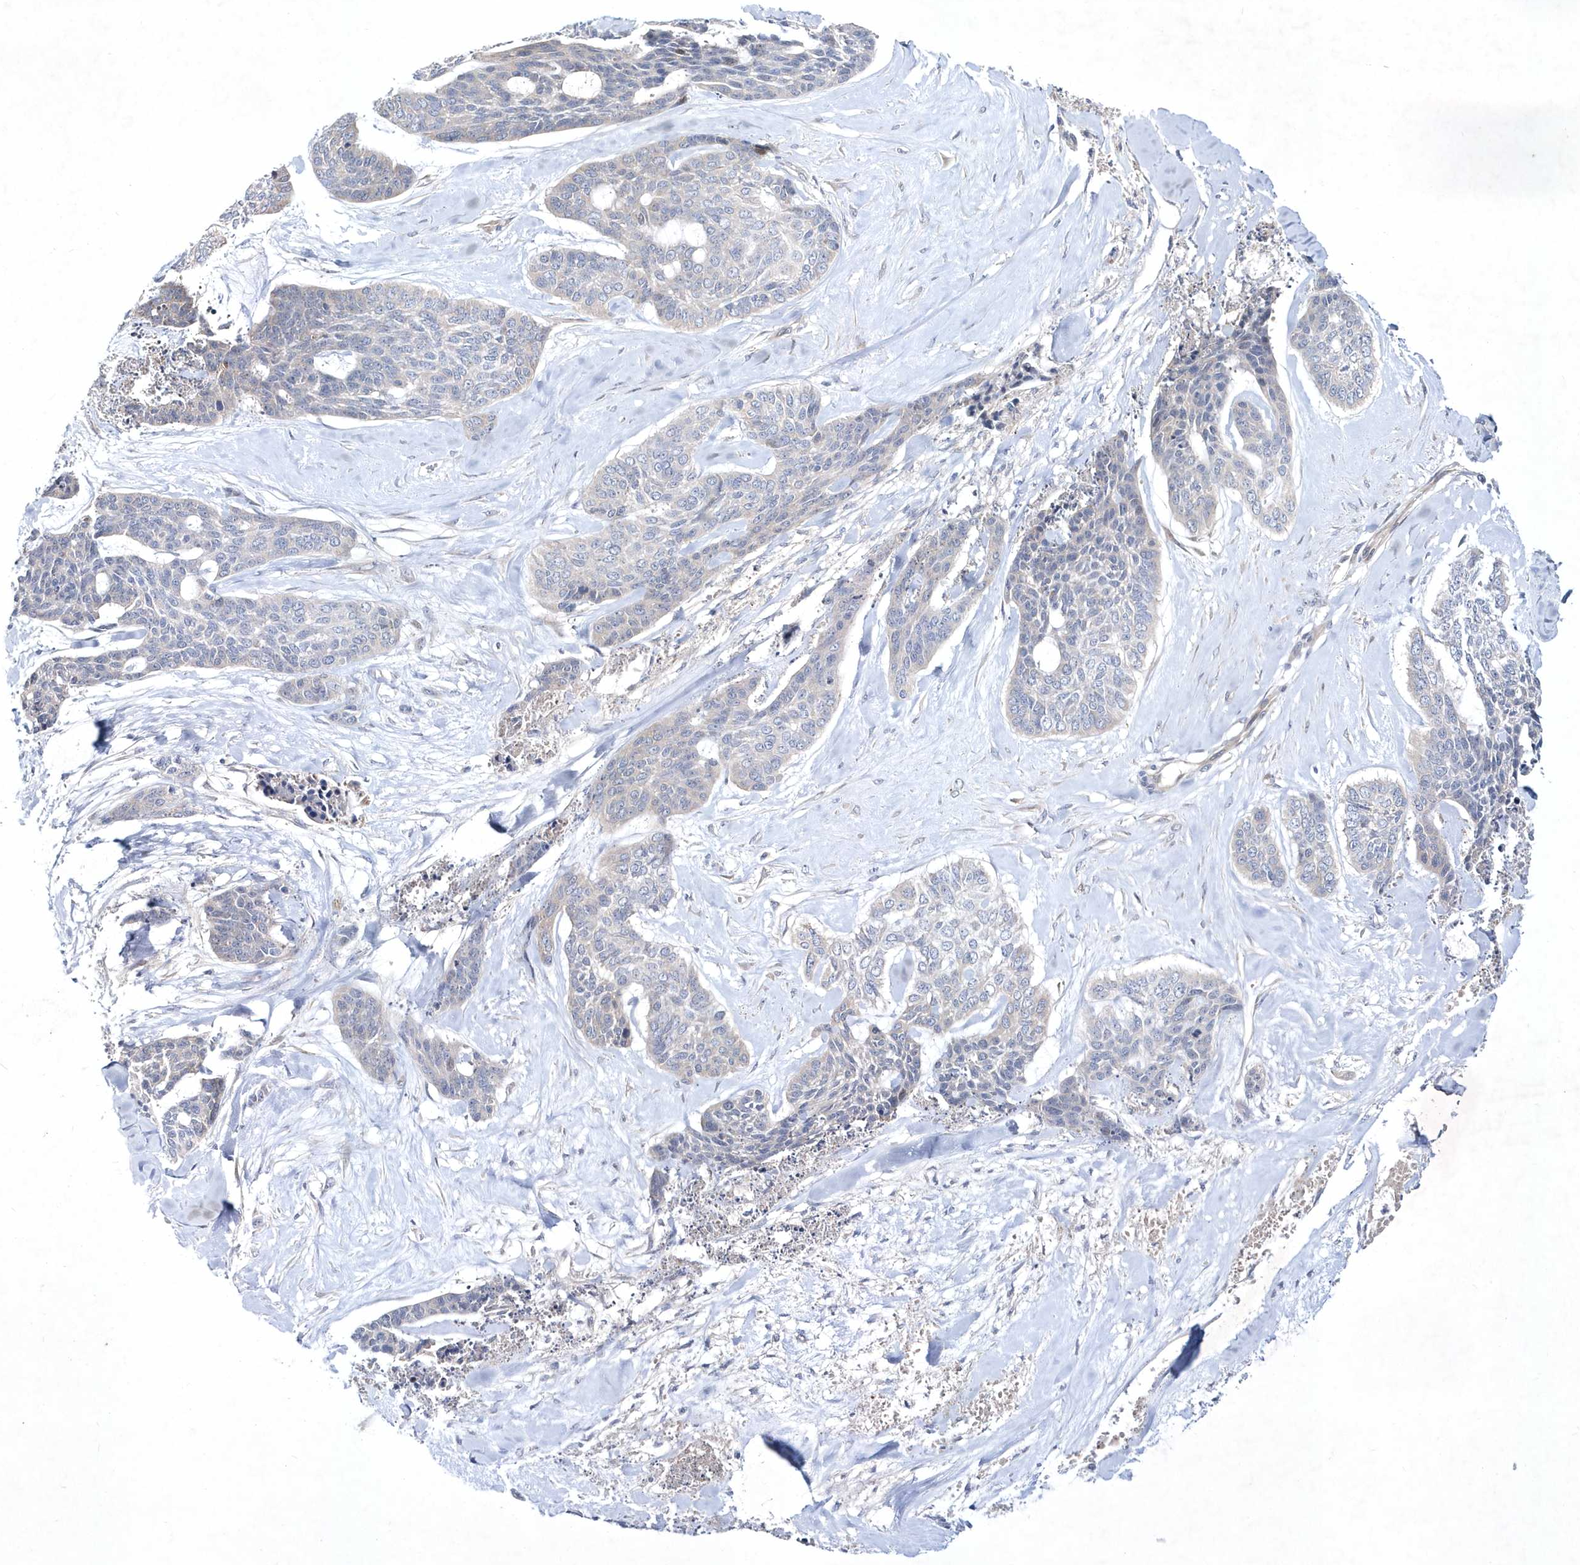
{"staining": {"intensity": "negative", "quantity": "none", "location": "none"}, "tissue": "skin cancer", "cell_type": "Tumor cells", "image_type": "cancer", "snomed": [{"axis": "morphology", "description": "Basal cell carcinoma"}, {"axis": "topography", "description": "Skin"}], "caption": "Basal cell carcinoma (skin) was stained to show a protein in brown. There is no significant staining in tumor cells.", "gene": "DSPP", "patient": {"sex": "female", "age": 64}}